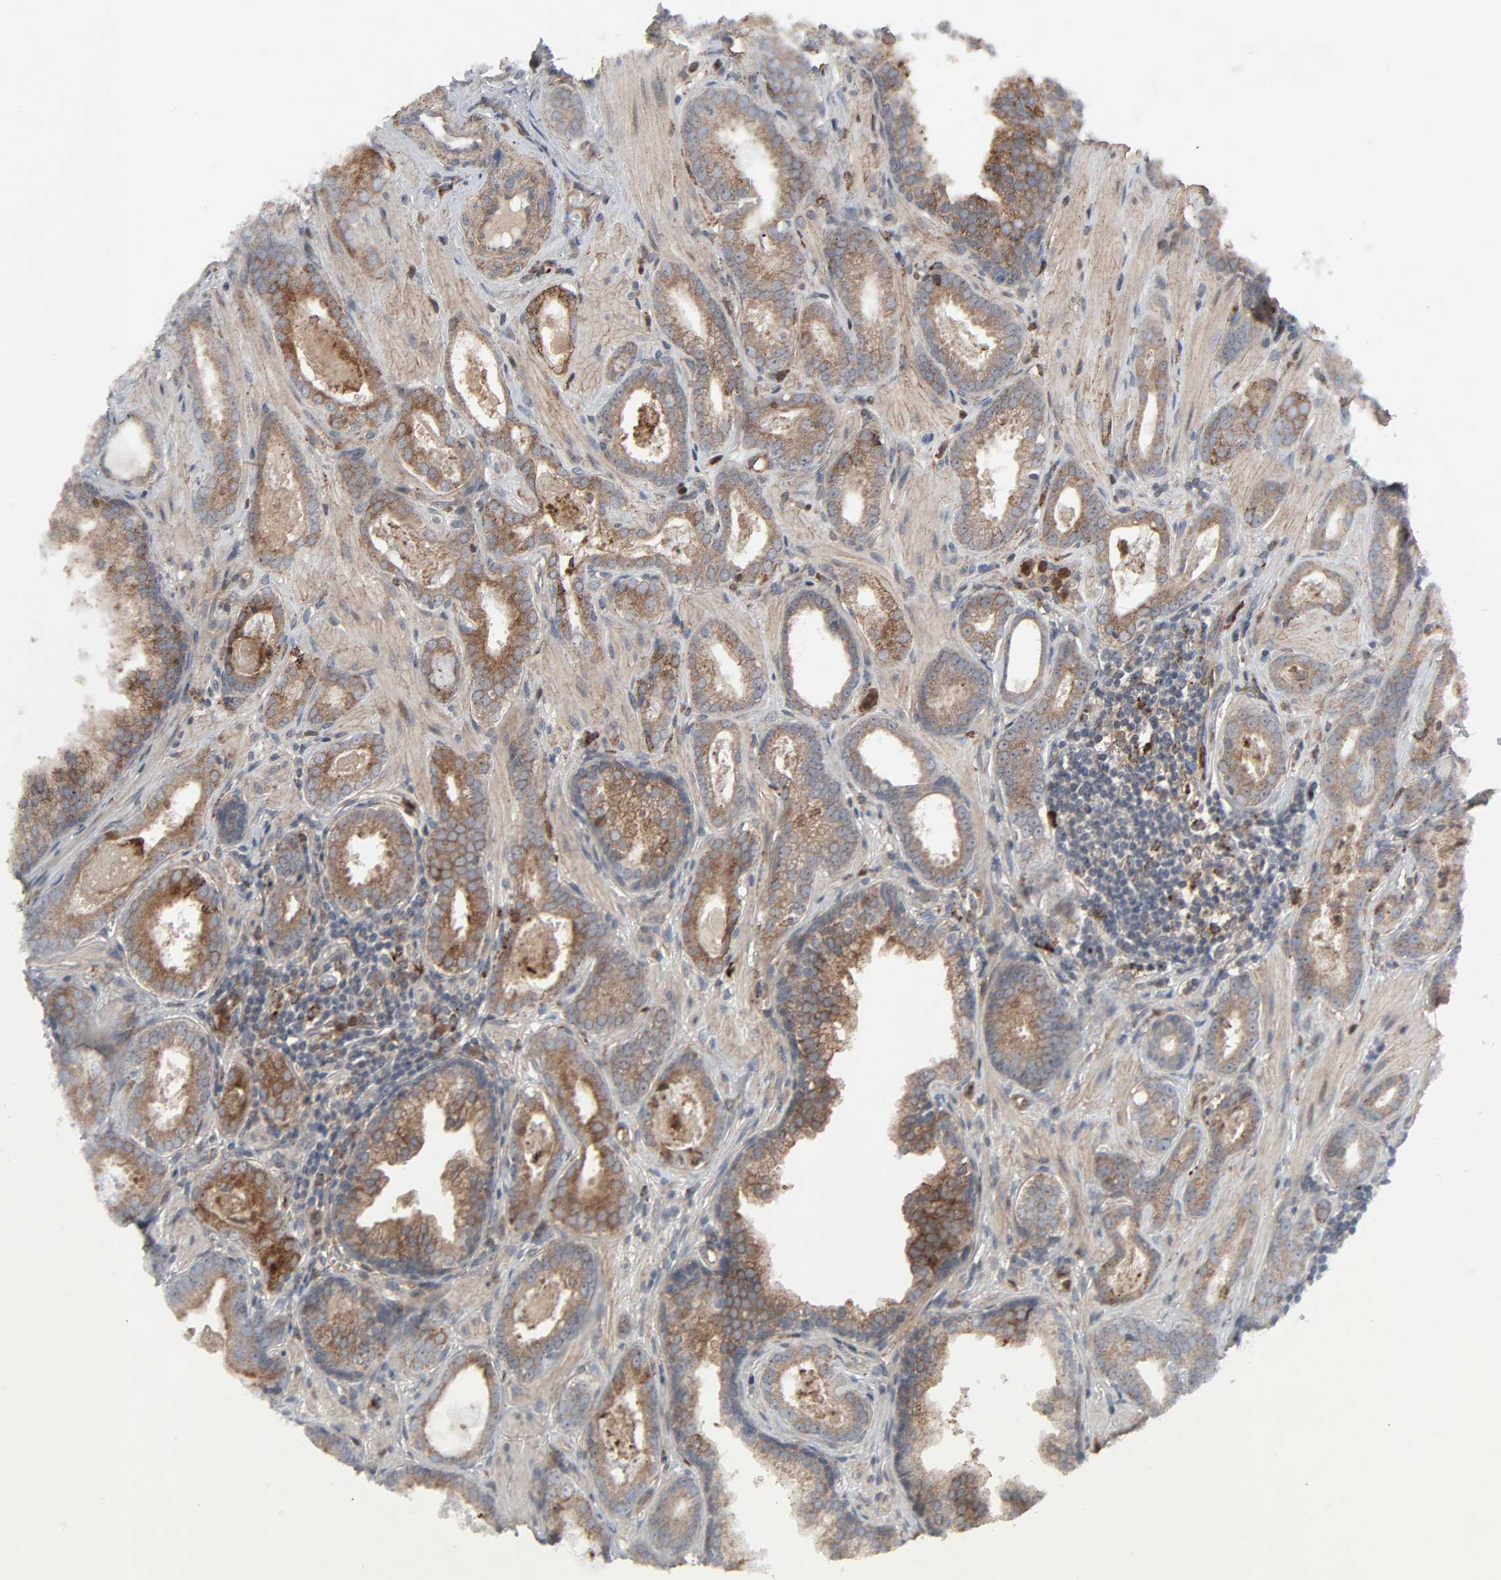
{"staining": {"intensity": "moderate", "quantity": ">75%", "location": "cytoplasmic/membranous"}, "tissue": "prostate cancer", "cell_type": "Tumor cells", "image_type": "cancer", "snomed": [{"axis": "morphology", "description": "Adenocarcinoma, Low grade"}, {"axis": "topography", "description": "Prostate"}], "caption": "Immunohistochemistry (IHC) photomicrograph of human low-grade adenocarcinoma (prostate) stained for a protein (brown), which reveals medium levels of moderate cytoplasmic/membranous positivity in approximately >75% of tumor cells.", "gene": "ADCY4", "patient": {"sex": "male", "age": 57}}